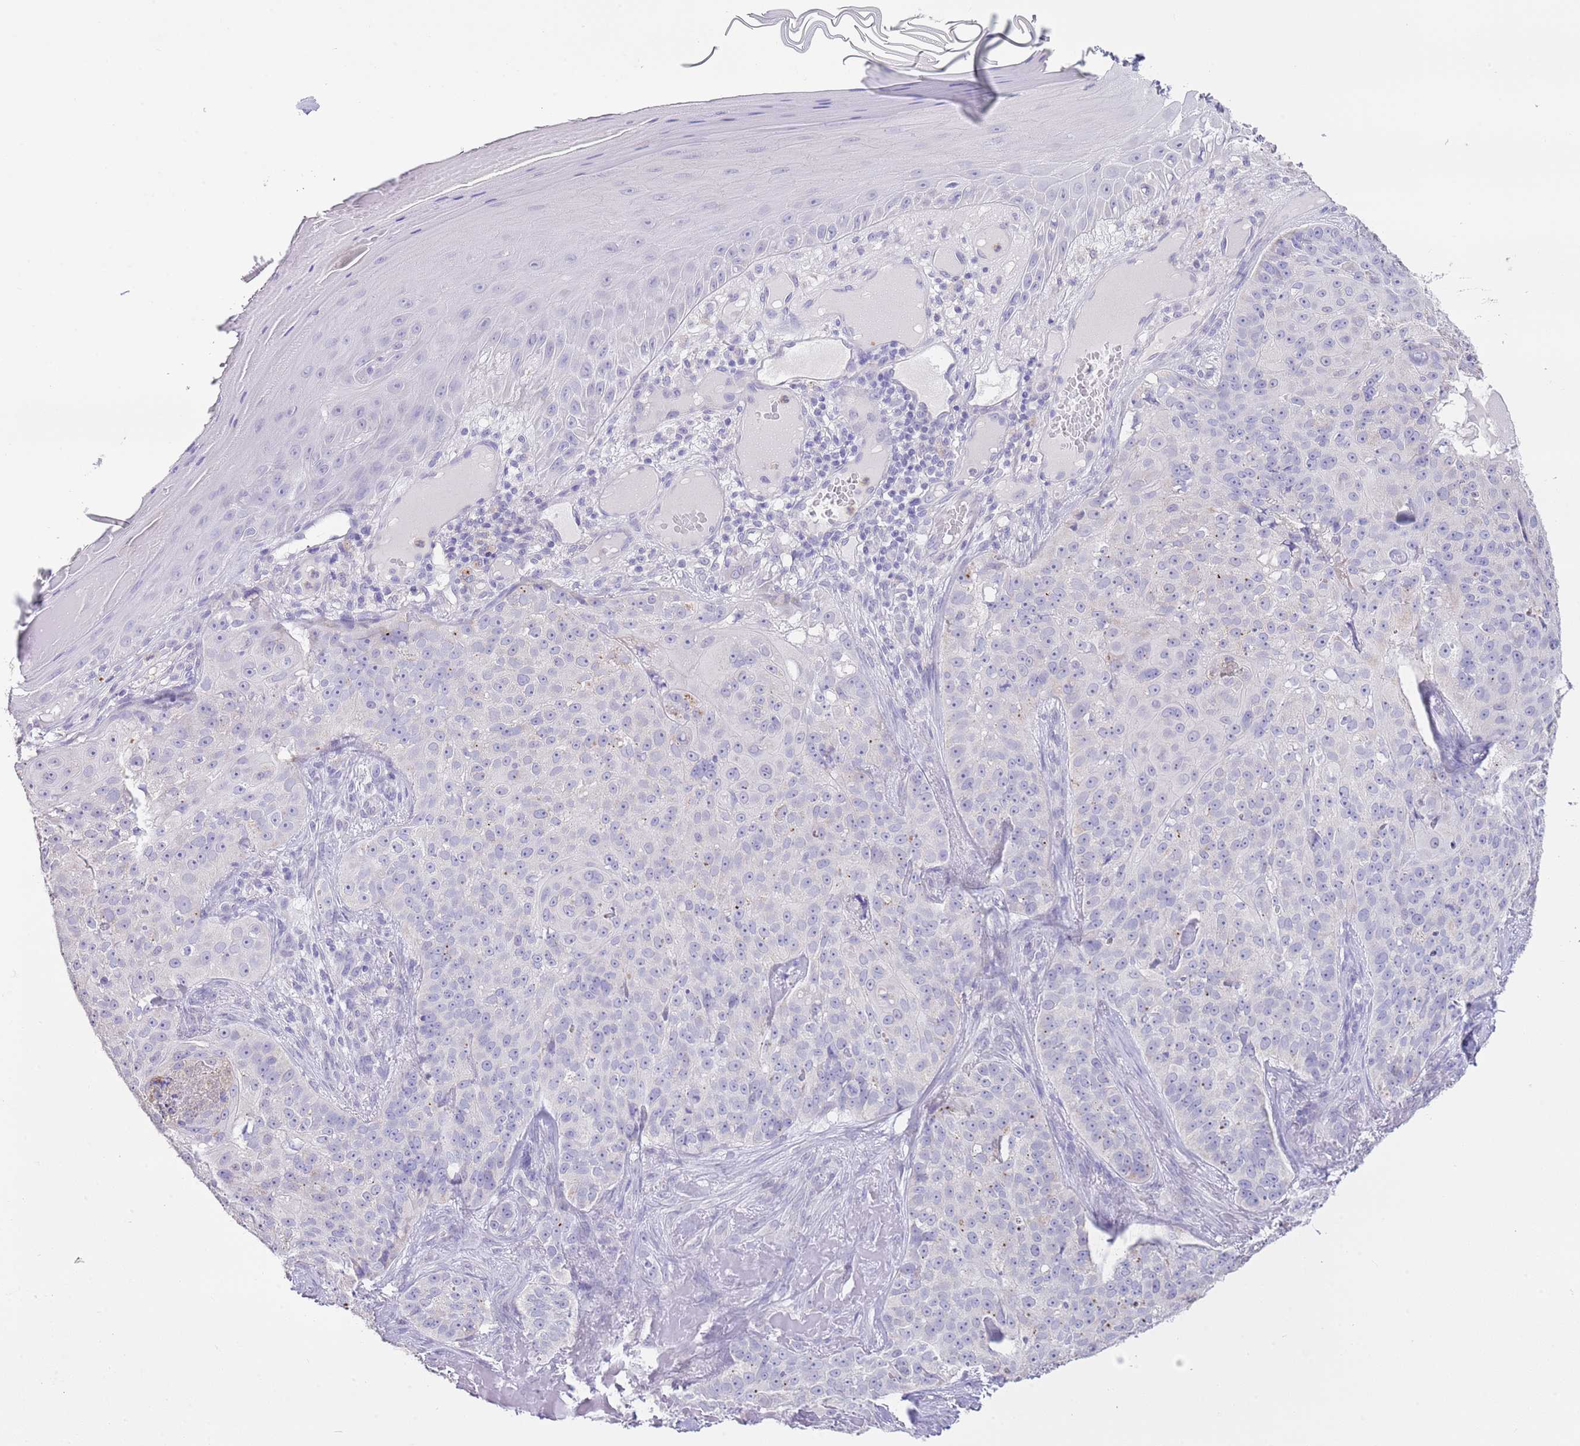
{"staining": {"intensity": "negative", "quantity": "none", "location": "none"}, "tissue": "skin cancer", "cell_type": "Tumor cells", "image_type": "cancer", "snomed": [{"axis": "morphology", "description": "Basal cell carcinoma"}, {"axis": "topography", "description": "Skin"}], "caption": "Skin cancer stained for a protein using immunohistochemistry (IHC) exhibits no expression tumor cells.", "gene": "OR2Z1", "patient": {"sex": "female", "age": 92}}